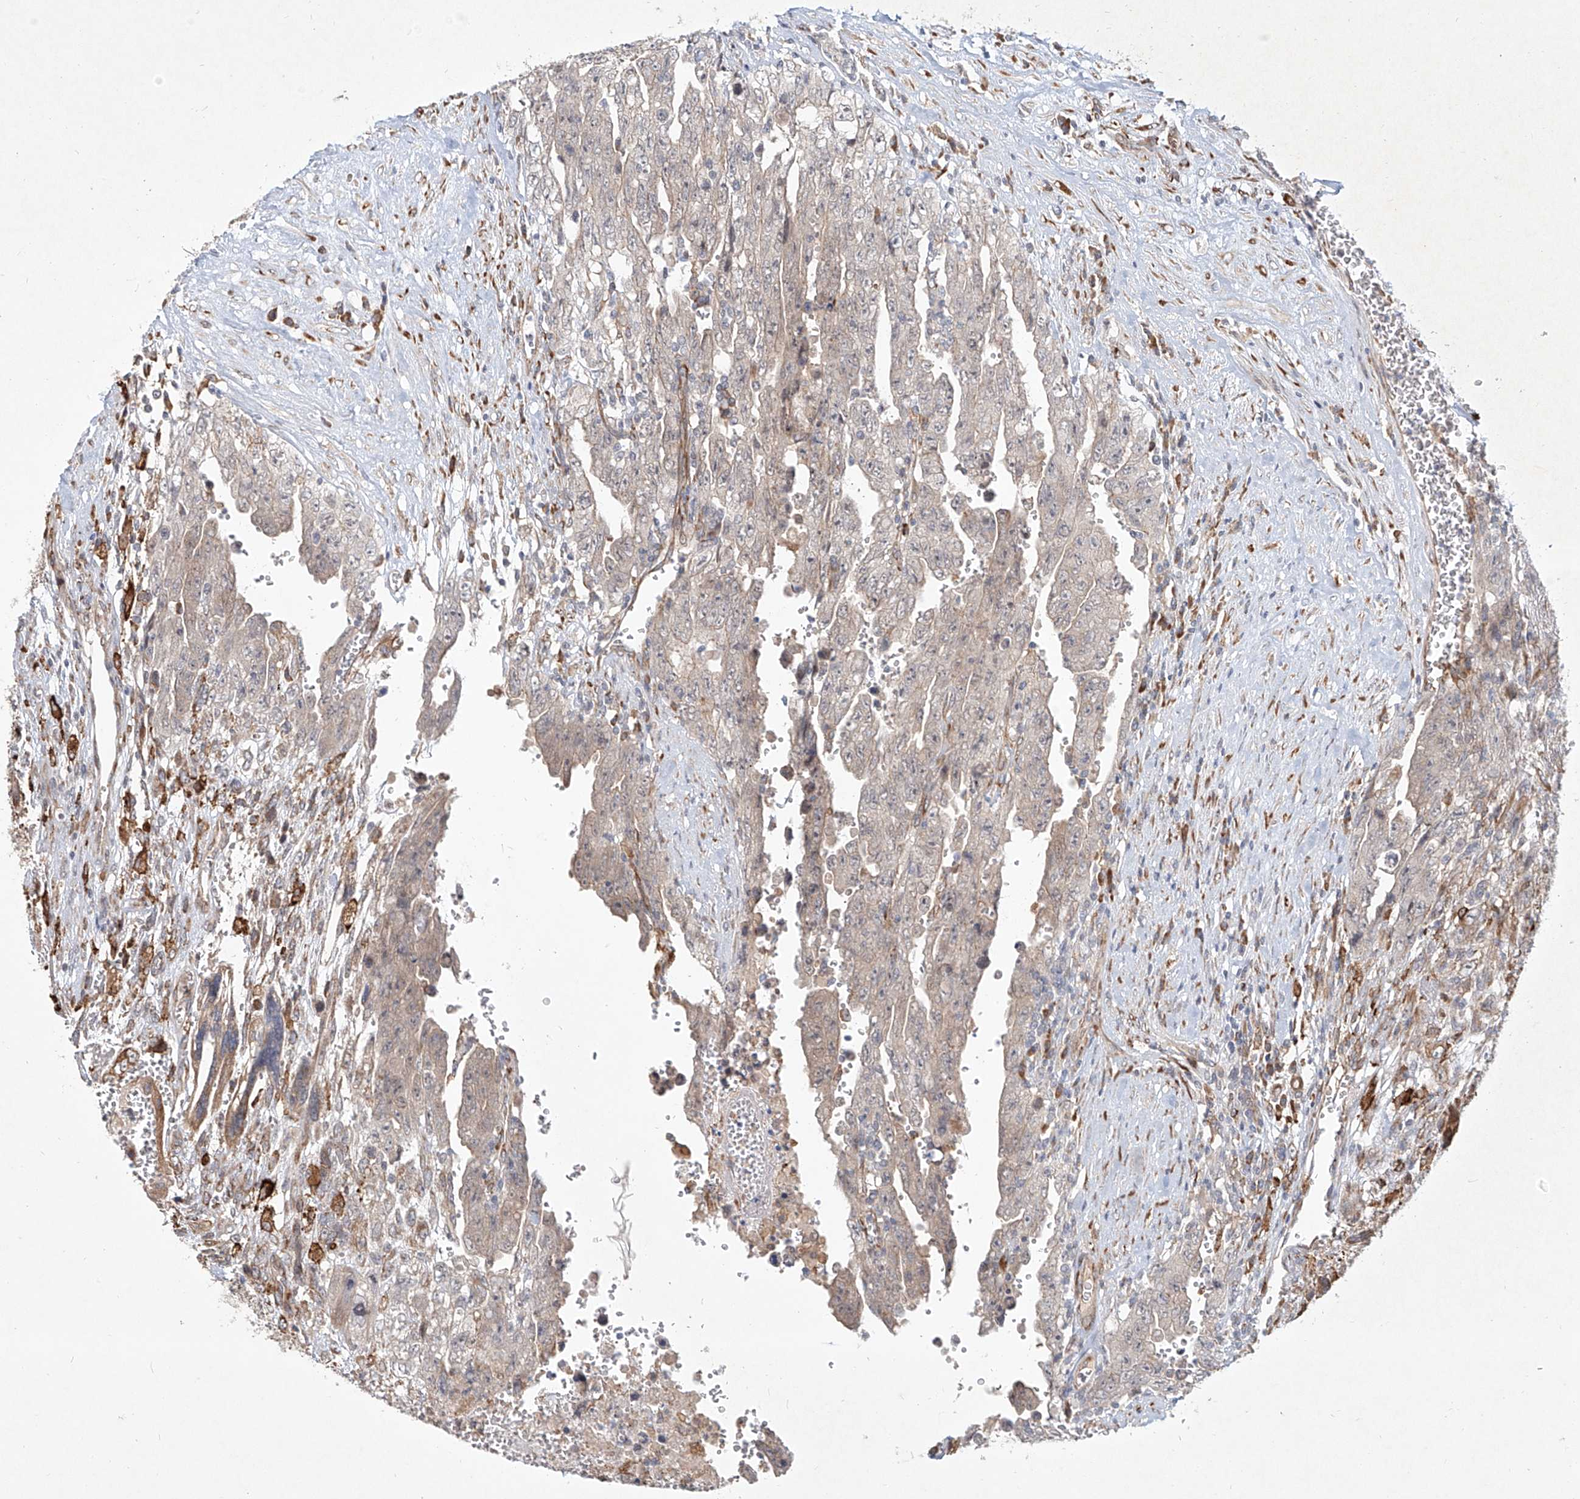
{"staining": {"intensity": "negative", "quantity": "none", "location": "none"}, "tissue": "testis cancer", "cell_type": "Tumor cells", "image_type": "cancer", "snomed": [{"axis": "morphology", "description": "Carcinoma, Embryonal, NOS"}, {"axis": "topography", "description": "Testis"}], "caption": "The IHC image has no significant positivity in tumor cells of embryonal carcinoma (testis) tissue. (Stains: DAB (3,3'-diaminobenzidine) IHC with hematoxylin counter stain, Microscopy: brightfield microscopy at high magnification).", "gene": "CD209", "patient": {"sex": "male", "age": 28}}